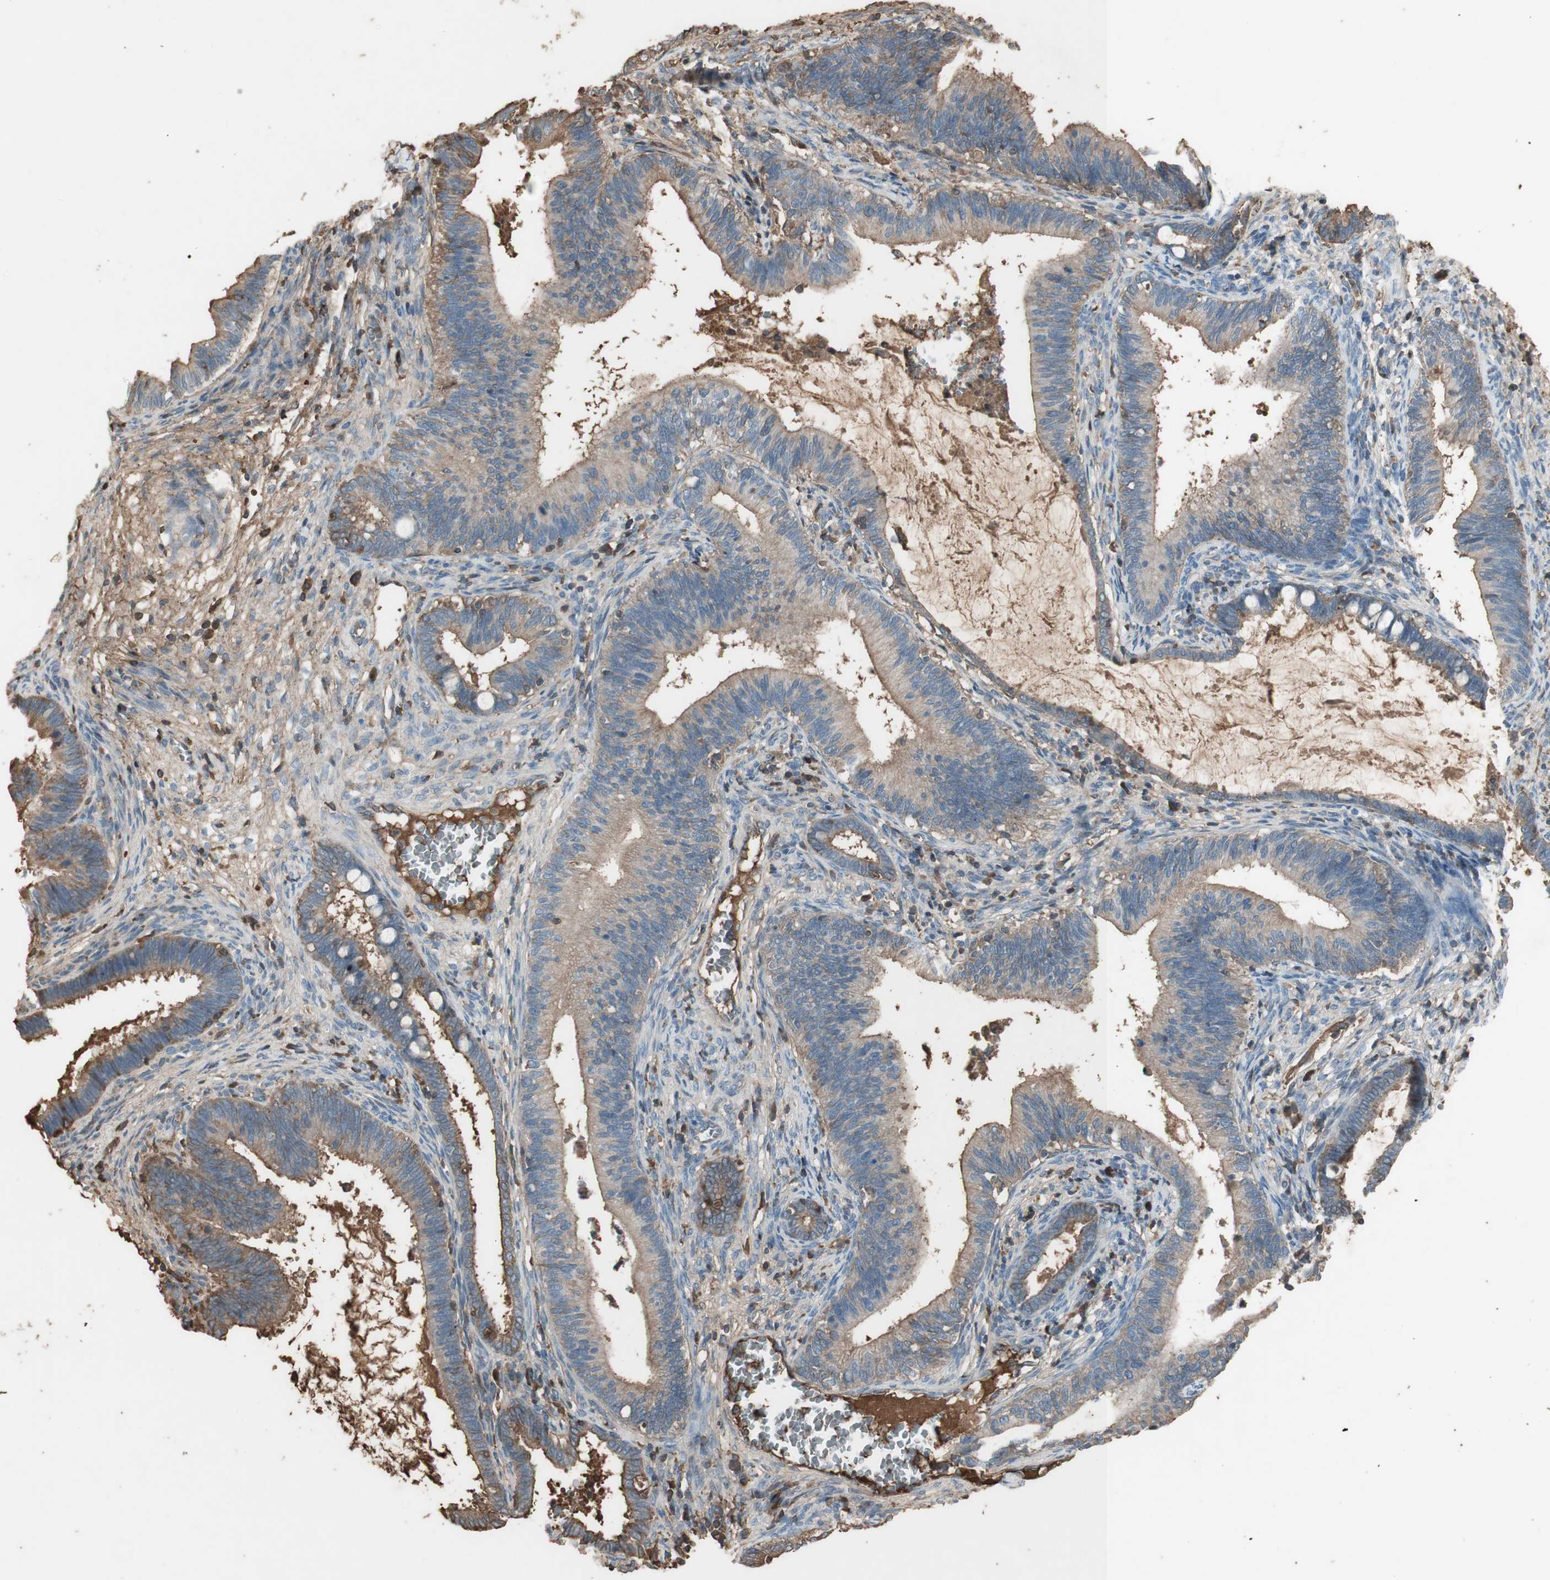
{"staining": {"intensity": "weak", "quantity": ">75%", "location": "cytoplasmic/membranous"}, "tissue": "cervical cancer", "cell_type": "Tumor cells", "image_type": "cancer", "snomed": [{"axis": "morphology", "description": "Adenocarcinoma, NOS"}, {"axis": "topography", "description": "Cervix"}], "caption": "About >75% of tumor cells in human cervical cancer display weak cytoplasmic/membranous protein staining as visualized by brown immunohistochemical staining.", "gene": "MMP14", "patient": {"sex": "female", "age": 44}}